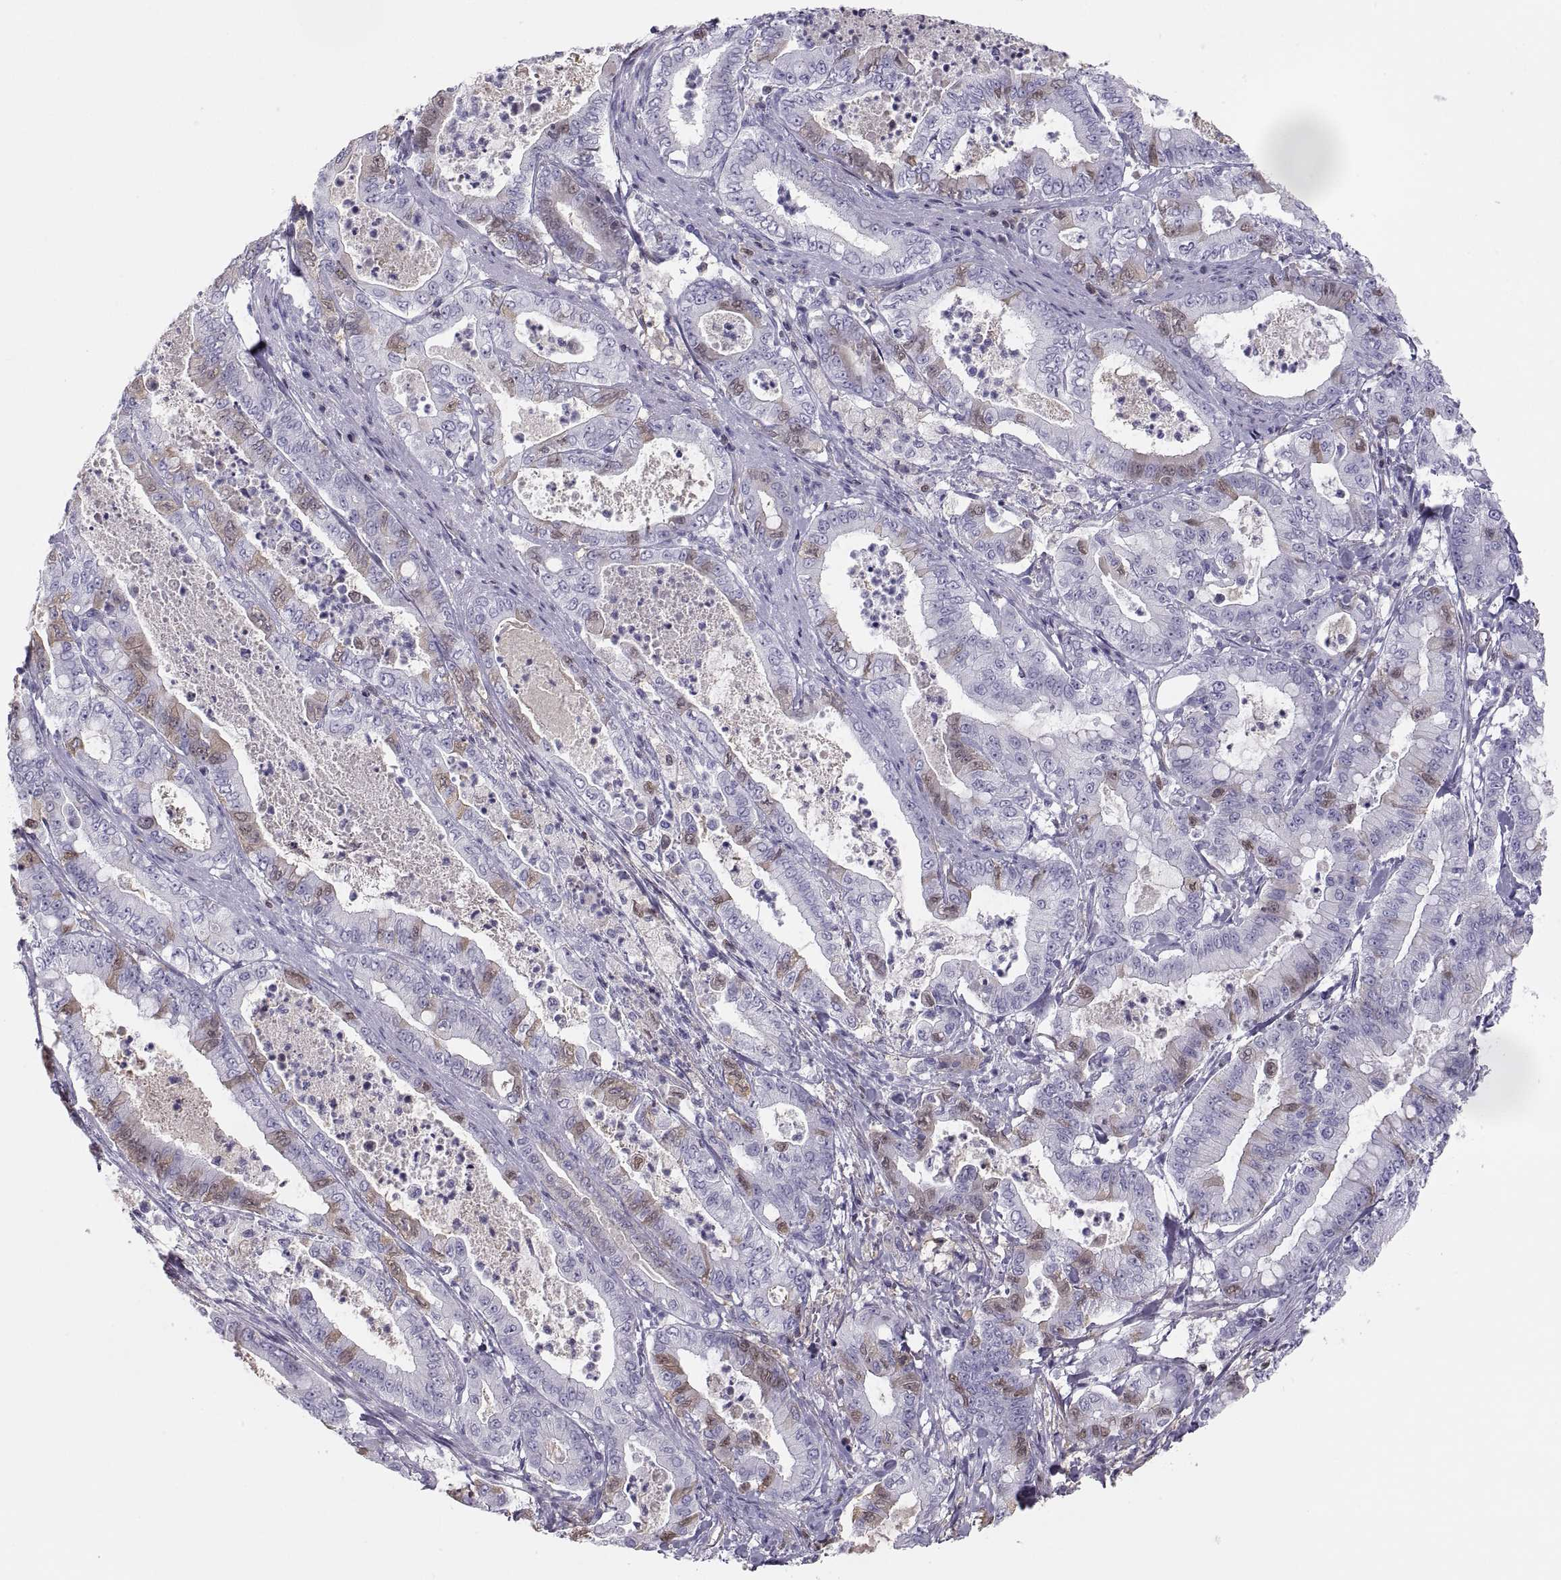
{"staining": {"intensity": "moderate", "quantity": "<25%", "location": "cytoplasmic/membranous"}, "tissue": "pancreatic cancer", "cell_type": "Tumor cells", "image_type": "cancer", "snomed": [{"axis": "morphology", "description": "Adenocarcinoma, NOS"}, {"axis": "topography", "description": "Pancreas"}], "caption": "Protein expression analysis of adenocarcinoma (pancreatic) reveals moderate cytoplasmic/membranous expression in approximately <25% of tumor cells.", "gene": "MAGEB2", "patient": {"sex": "male", "age": 71}}